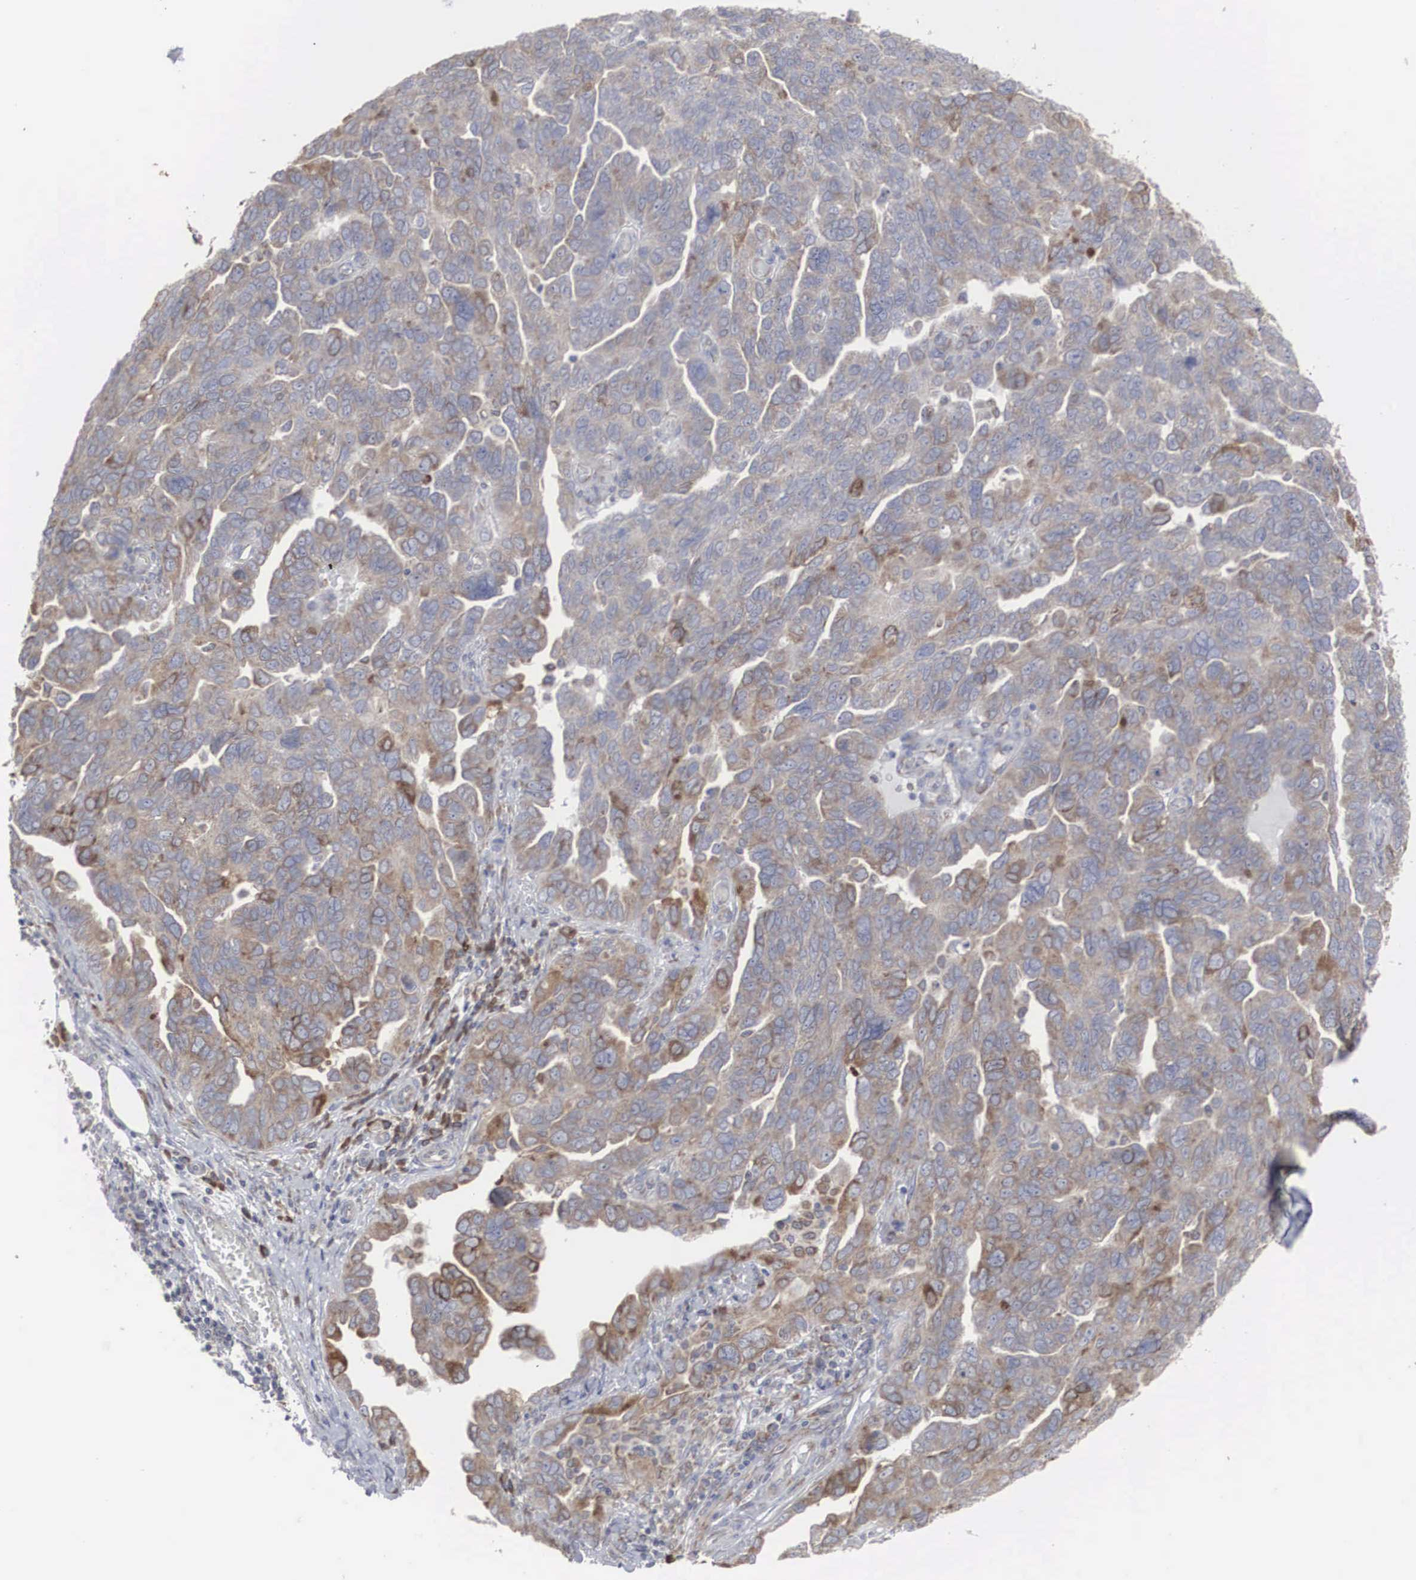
{"staining": {"intensity": "weak", "quantity": ">75%", "location": "cytoplasmic/membranous"}, "tissue": "ovarian cancer", "cell_type": "Tumor cells", "image_type": "cancer", "snomed": [{"axis": "morphology", "description": "Cystadenocarcinoma, serous, NOS"}, {"axis": "topography", "description": "Ovary"}], "caption": "This is an image of immunohistochemistry (IHC) staining of ovarian cancer, which shows weak staining in the cytoplasmic/membranous of tumor cells.", "gene": "MIA2", "patient": {"sex": "female", "age": 64}}